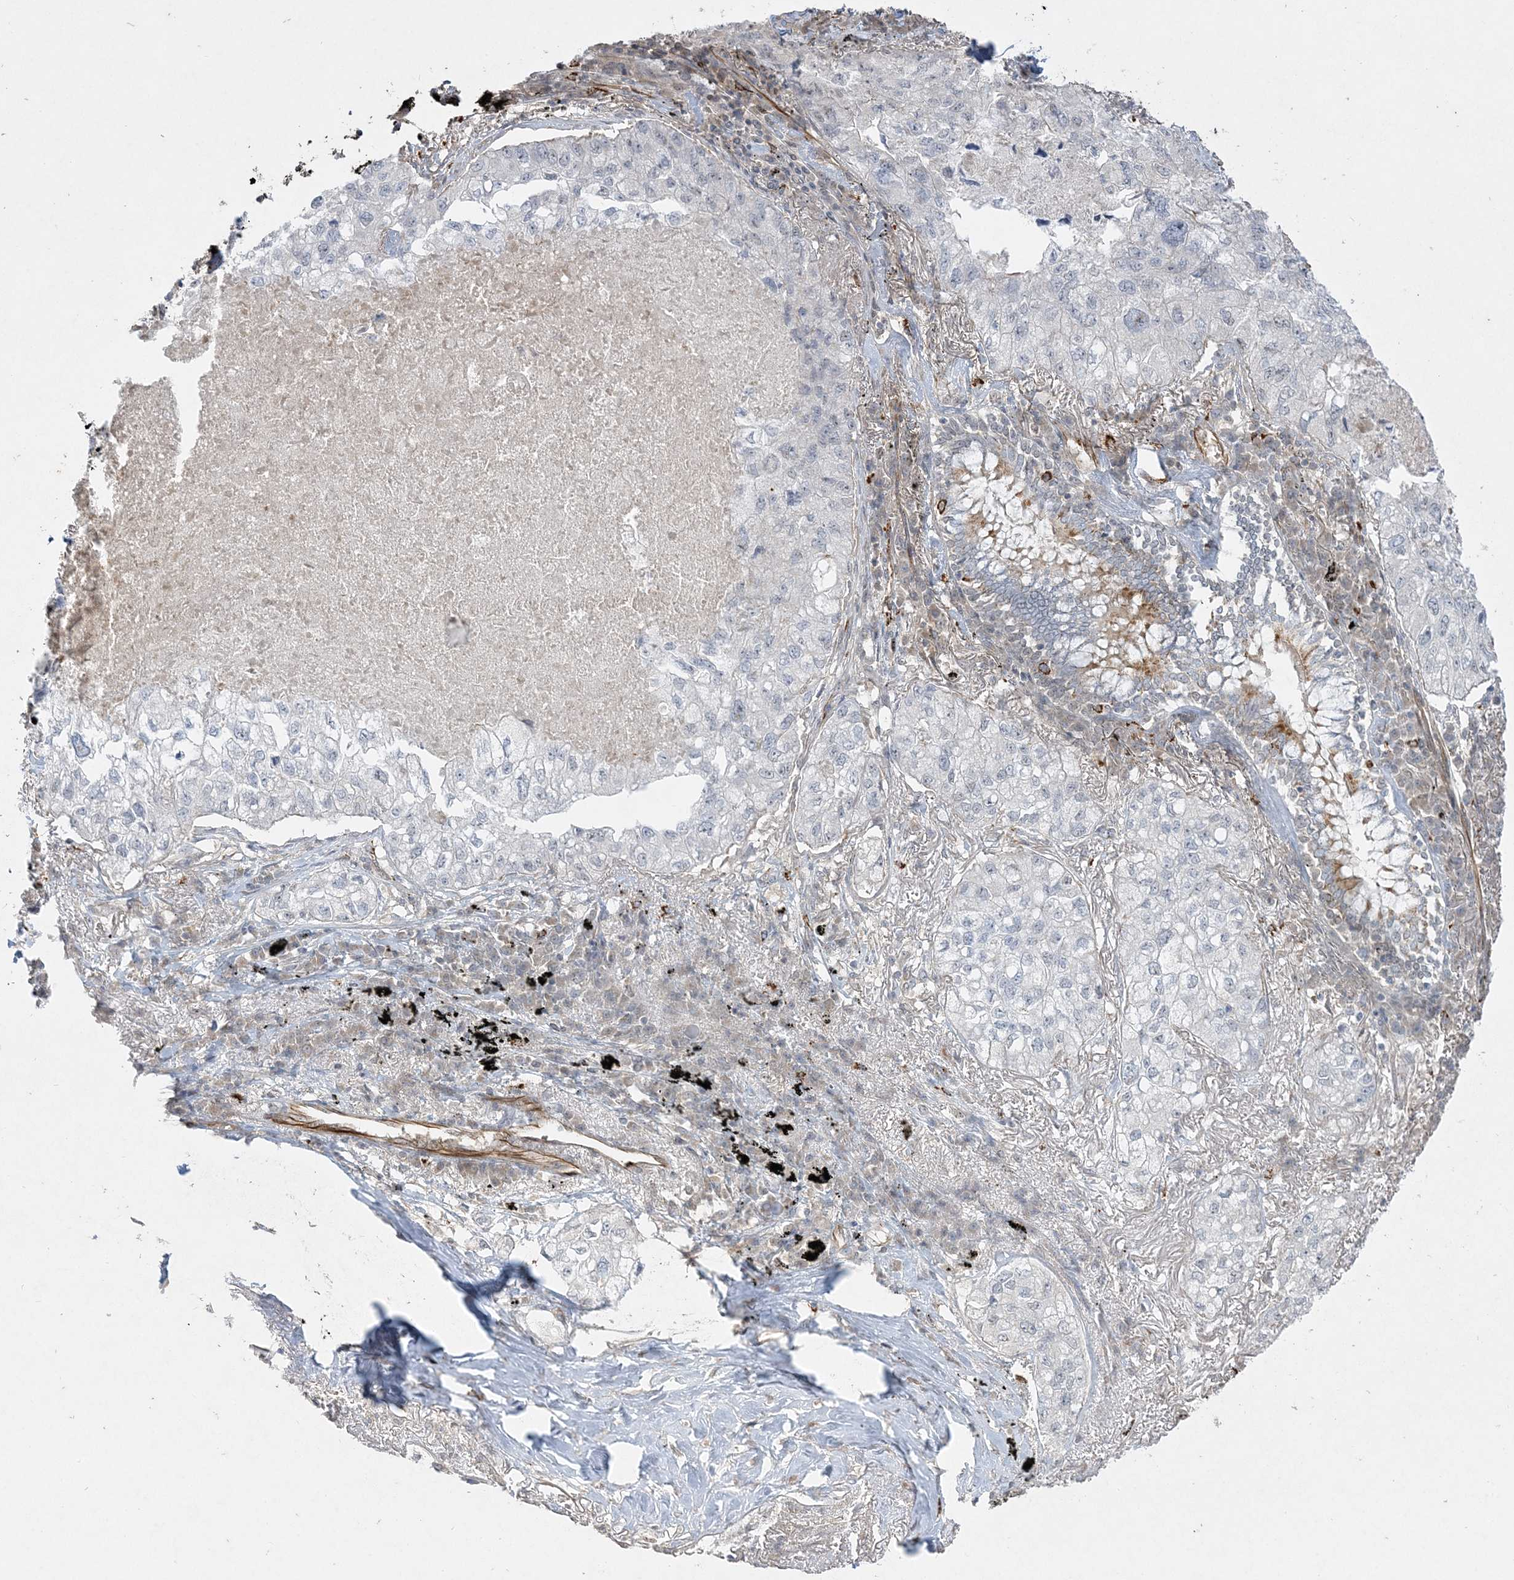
{"staining": {"intensity": "negative", "quantity": "none", "location": "none"}, "tissue": "lung cancer", "cell_type": "Tumor cells", "image_type": "cancer", "snomed": [{"axis": "morphology", "description": "Adenocarcinoma, NOS"}, {"axis": "topography", "description": "Lung"}], "caption": "This is an immunohistochemistry (IHC) image of human adenocarcinoma (lung). There is no positivity in tumor cells.", "gene": "INPP1", "patient": {"sex": "male", "age": 65}}